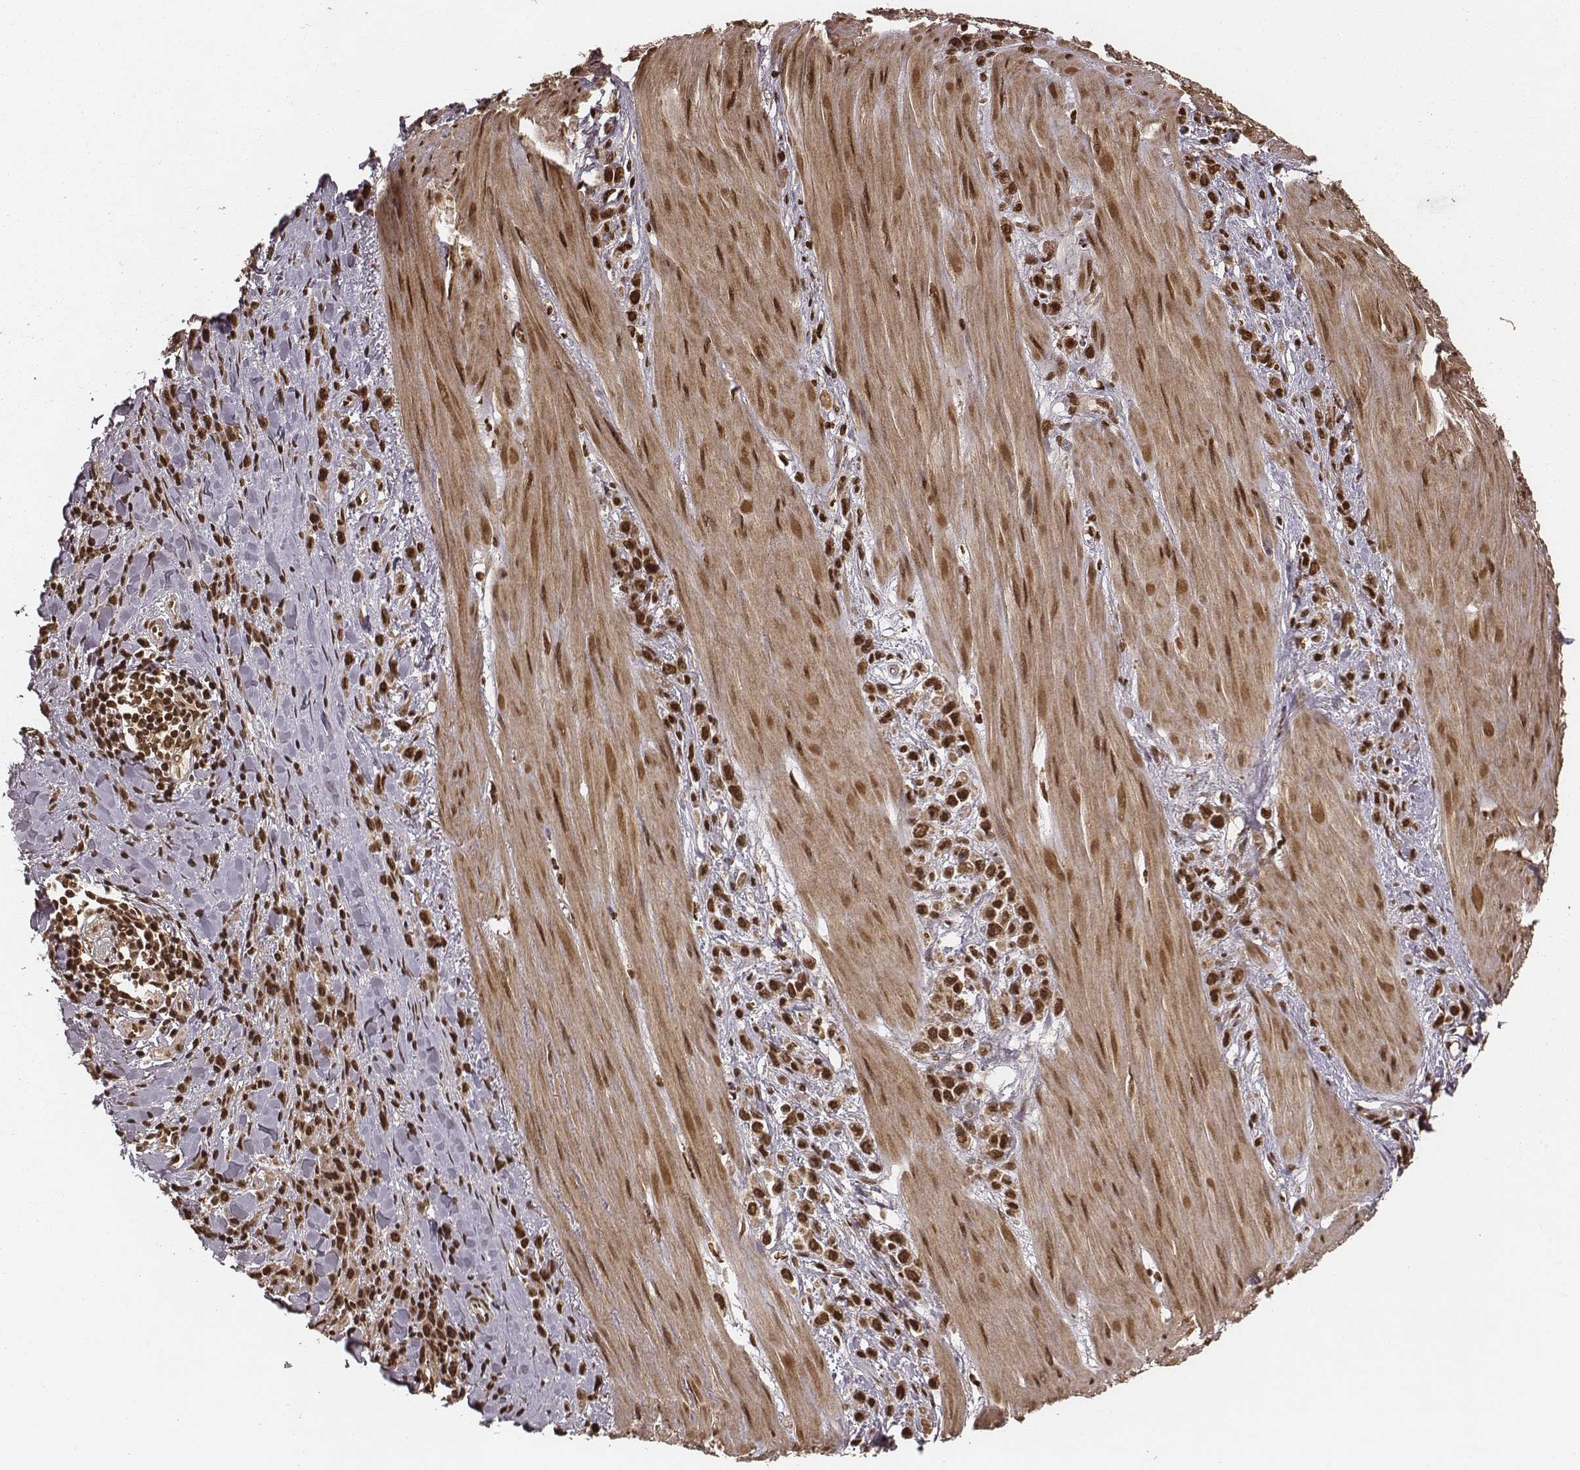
{"staining": {"intensity": "strong", "quantity": ">75%", "location": "cytoplasmic/membranous,nuclear"}, "tissue": "stomach cancer", "cell_type": "Tumor cells", "image_type": "cancer", "snomed": [{"axis": "morphology", "description": "Adenocarcinoma, NOS"}, {"axis": "topography", "description": "Stomach"}], "caption": "Stomach cancer (adenocarcinoma) stained for a protein reveals strong cytoplasmic/membranous and nuclear positivity in tumor cells. (Brightfield microscopy of DAB IHC at high magnification).", "gene": "NFX1", "patient": {"sex": "male", "age": 47}}